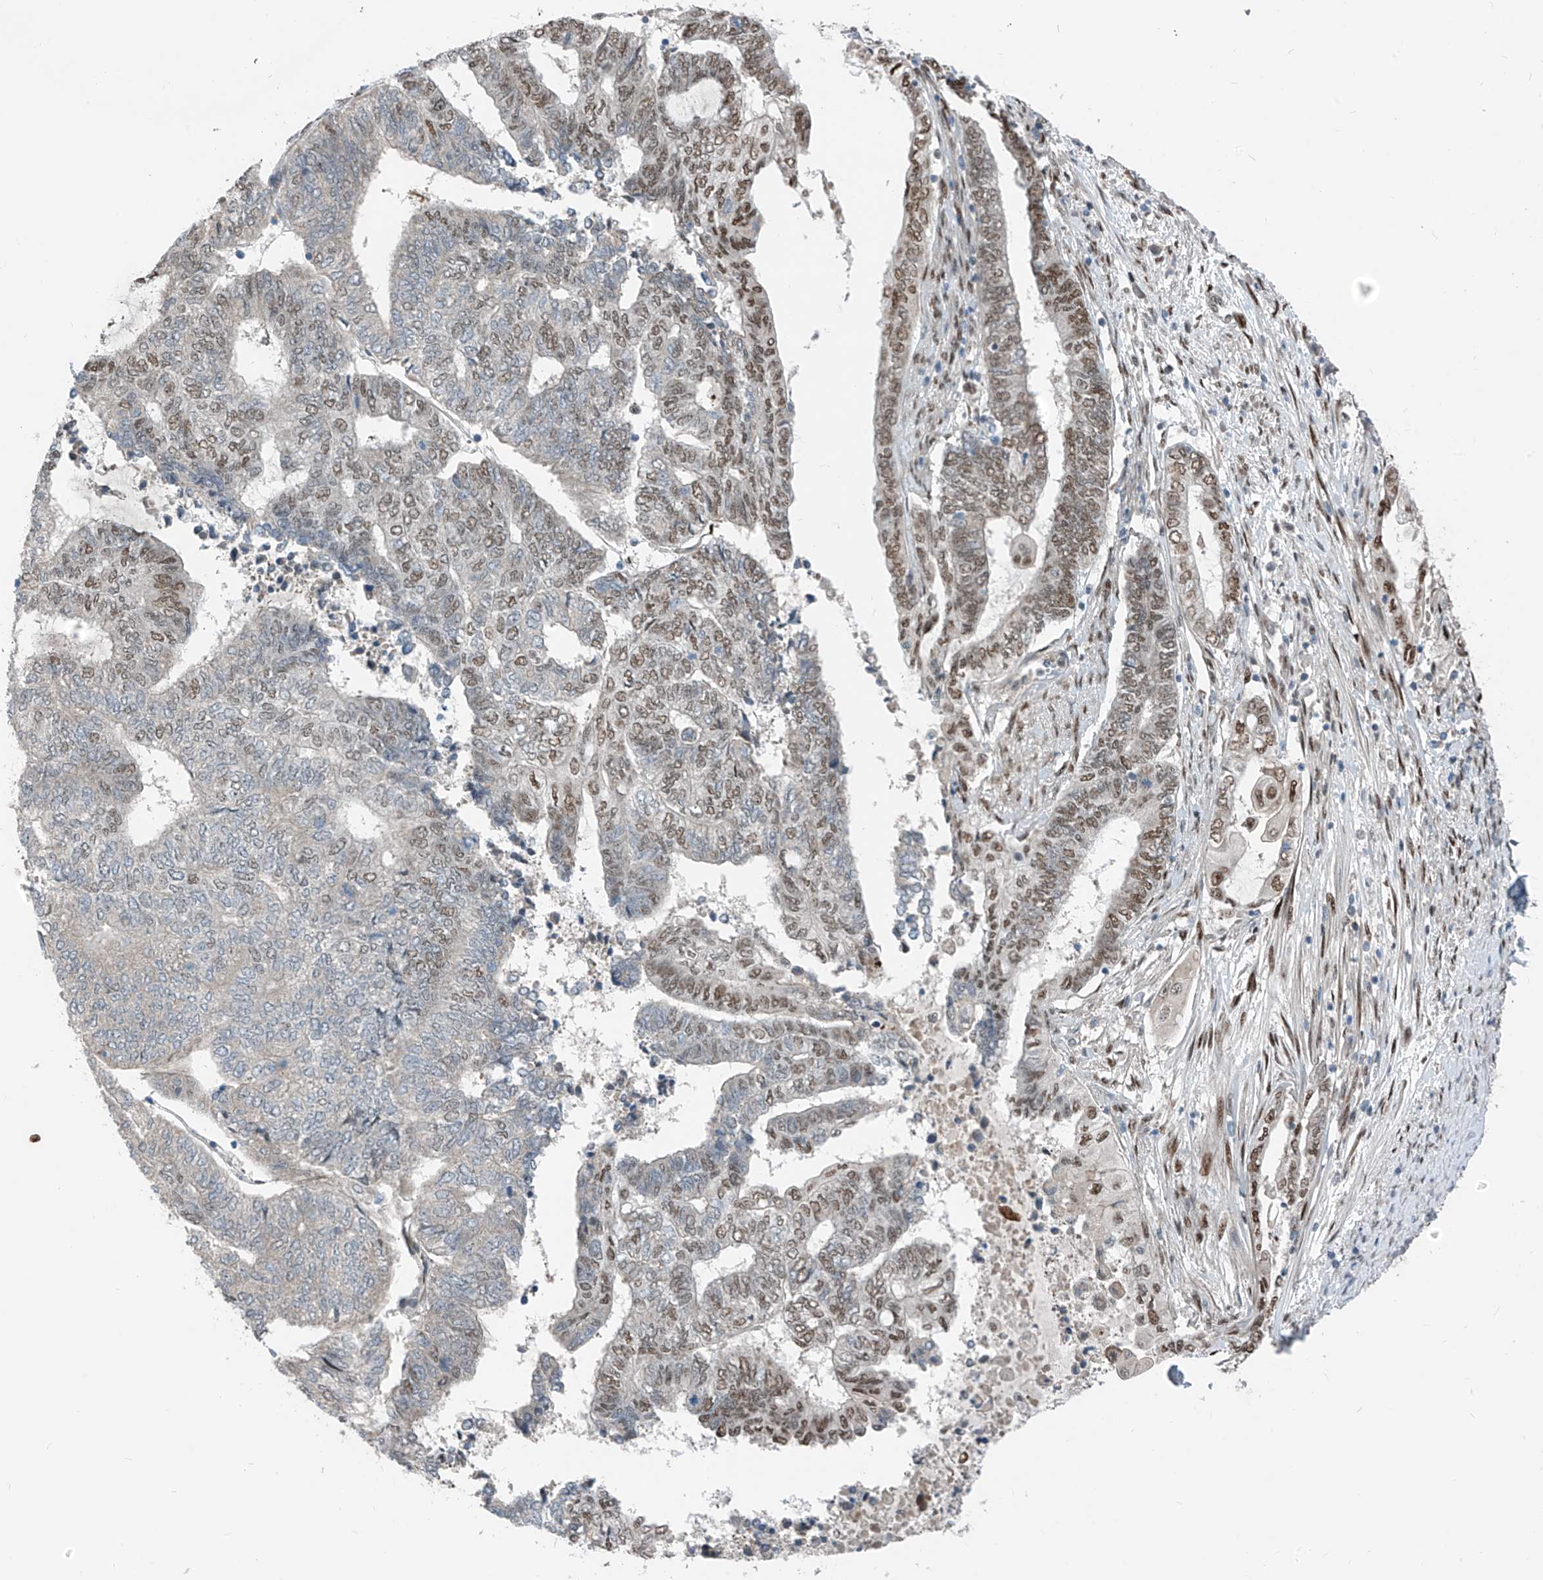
{"staining": {"intensity": "moderate", "quantity": "25%-75%", "location": "nuclear"}, "tissue": "endometrial cancer", "cell_type": "Tumor cells", "image_type": "cancer", "snomed": [{"axis": "morphology", "description": "Adenocarcinoma, NOS"}, {"axis": "topography", "description": "Uterus"}, {"axis": "topography", "description": "Endometrium"}], "caption": "Endometrial cancer (adenocarcinoma) tissue reveals moderate nuclear positivity in about 25%-75% of tumor cells, visualized by immunohistochemistry.", "gene": "RBP7", "patient": {"sex": "female", "age": 70}}